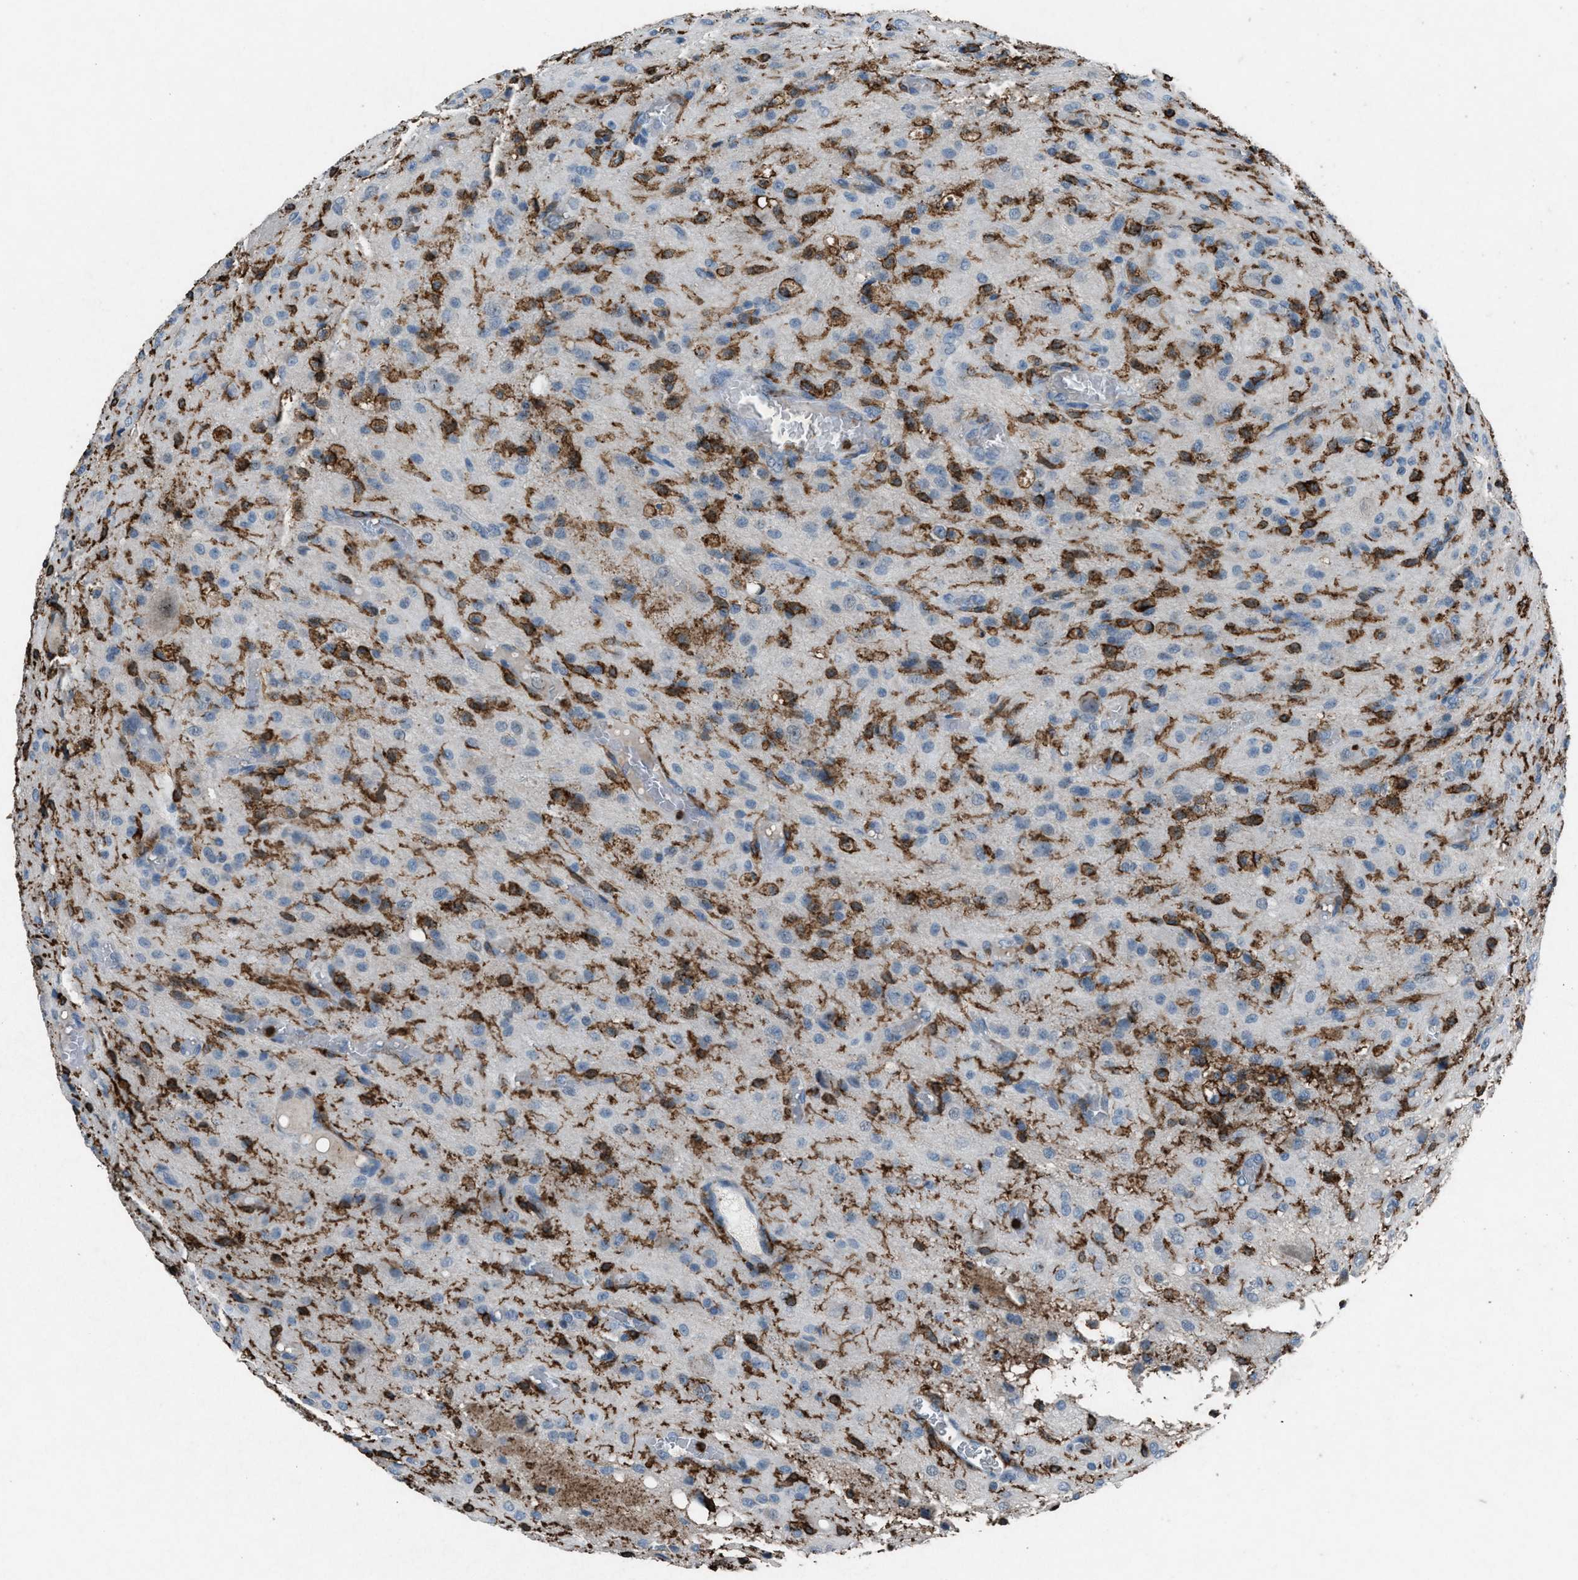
{"staining": {"intensity": "negative", "quantity": "none", "location": "none"}, "tissue": "glioma", "cell_type": "Tumor cells", "image_type": "cancer", "snomed": [{"axis": "morphology", "description": "Glioma, malignant, High grade"}, {"axis": "topography", "description": "Brain"}], "caption": "Human glioma stained for a protein using immunohistochemistry displays no expression in tumor cells.", "gene": "FCER1G", "patient": {"sex": "female", "age": 59}}